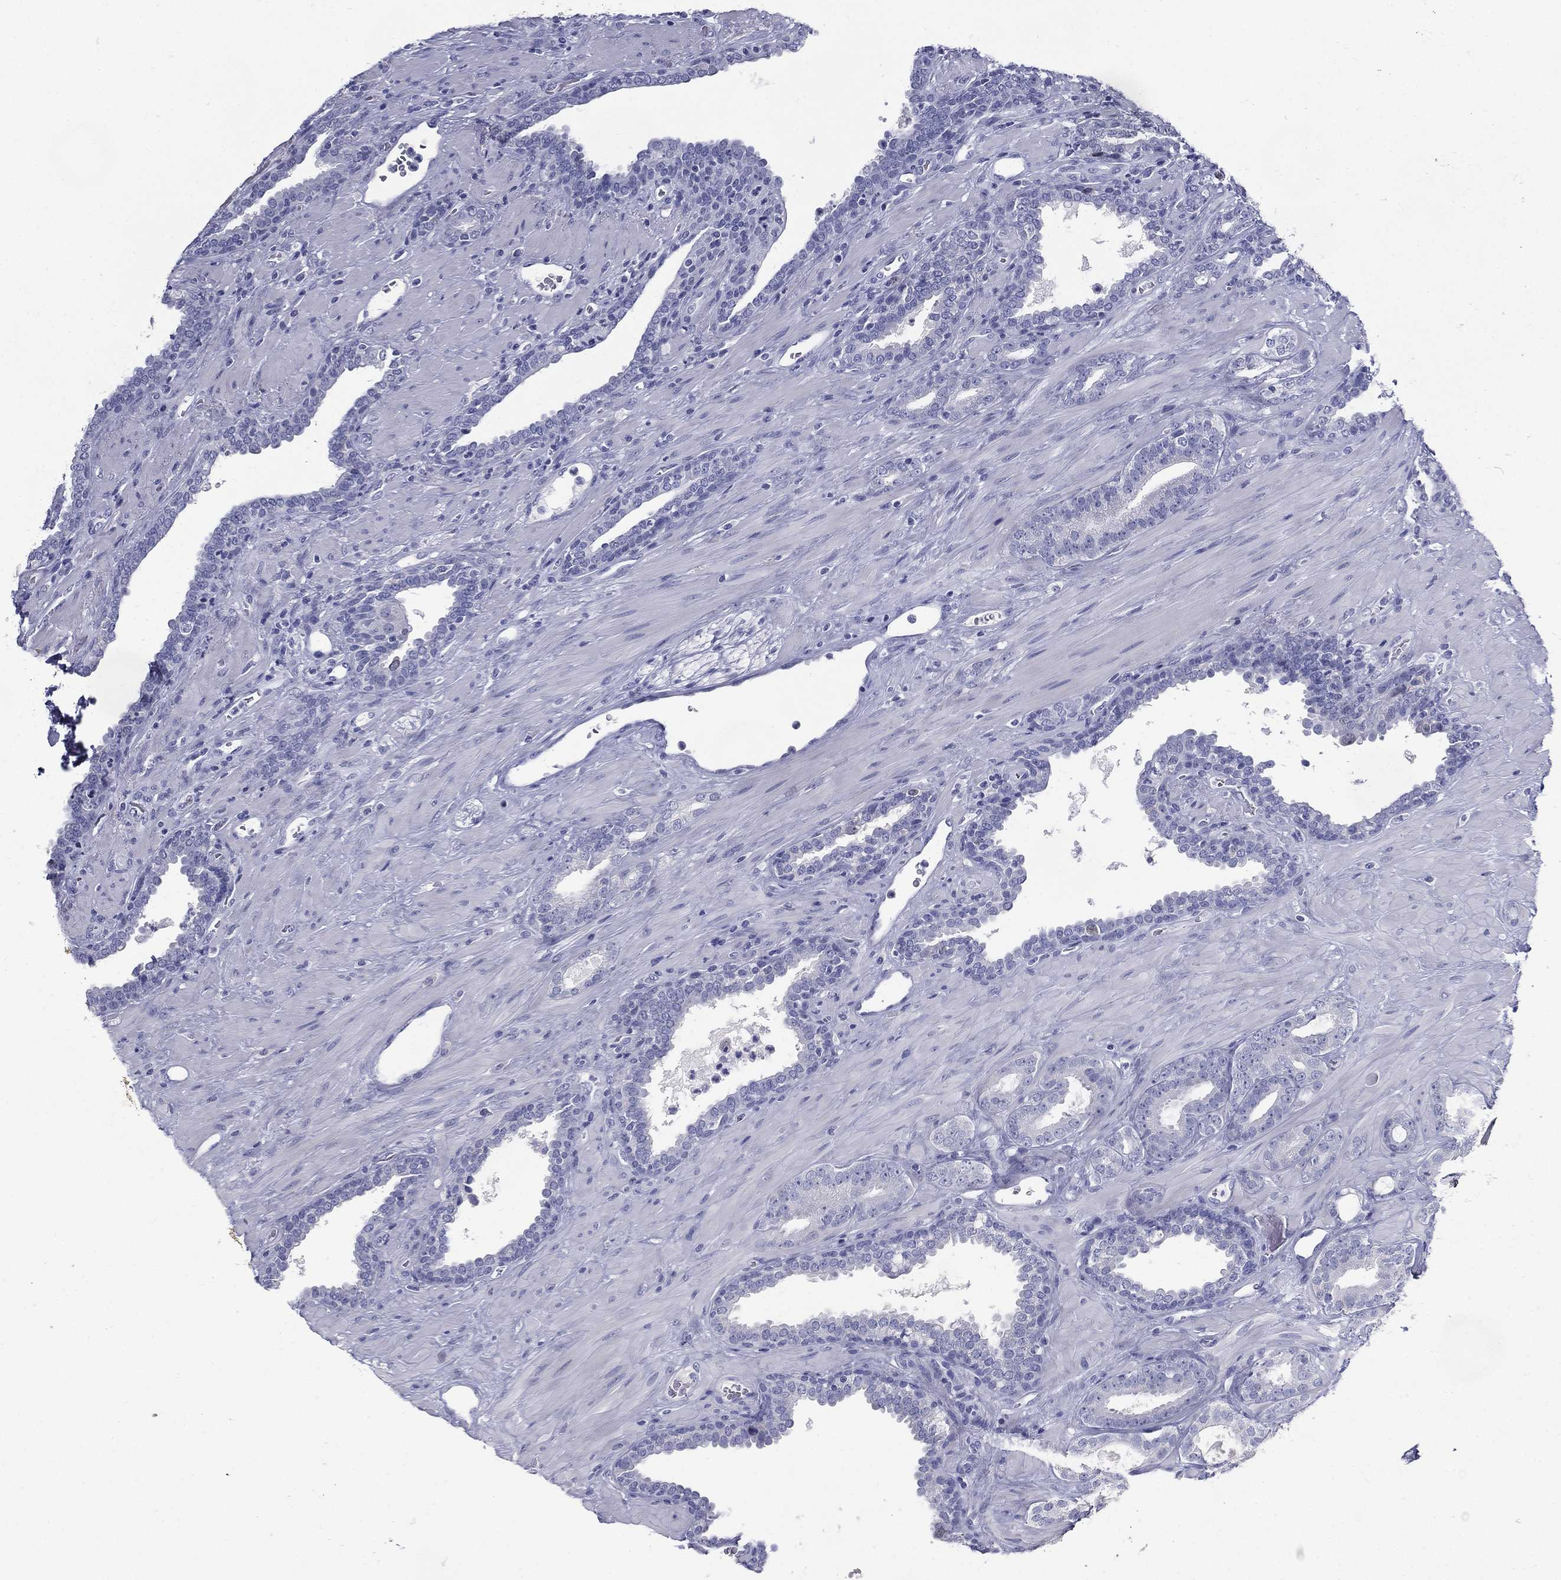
{"staining": {"intensity": "negative", "quantity": "none", "location": "none"}, "tissue": "prostate cancer", "cell_type": "Tumor cells", "image_type": "cancer", "snomed": [{"axis": "morphology", "description": "Adenocarcinoma, Low grade"}, {"axis": "topography", "description": "Prostate"}], "caption": "Immunohistochemical staining of low-grade adenocarcinoma (prostate) displays no significant expression in tumor cells. (Brightfield microscopy of DAB immunohistochemistry at high magnification).", "gene": "KIF2C", "patient": {"sex": "male", "age": 61}}